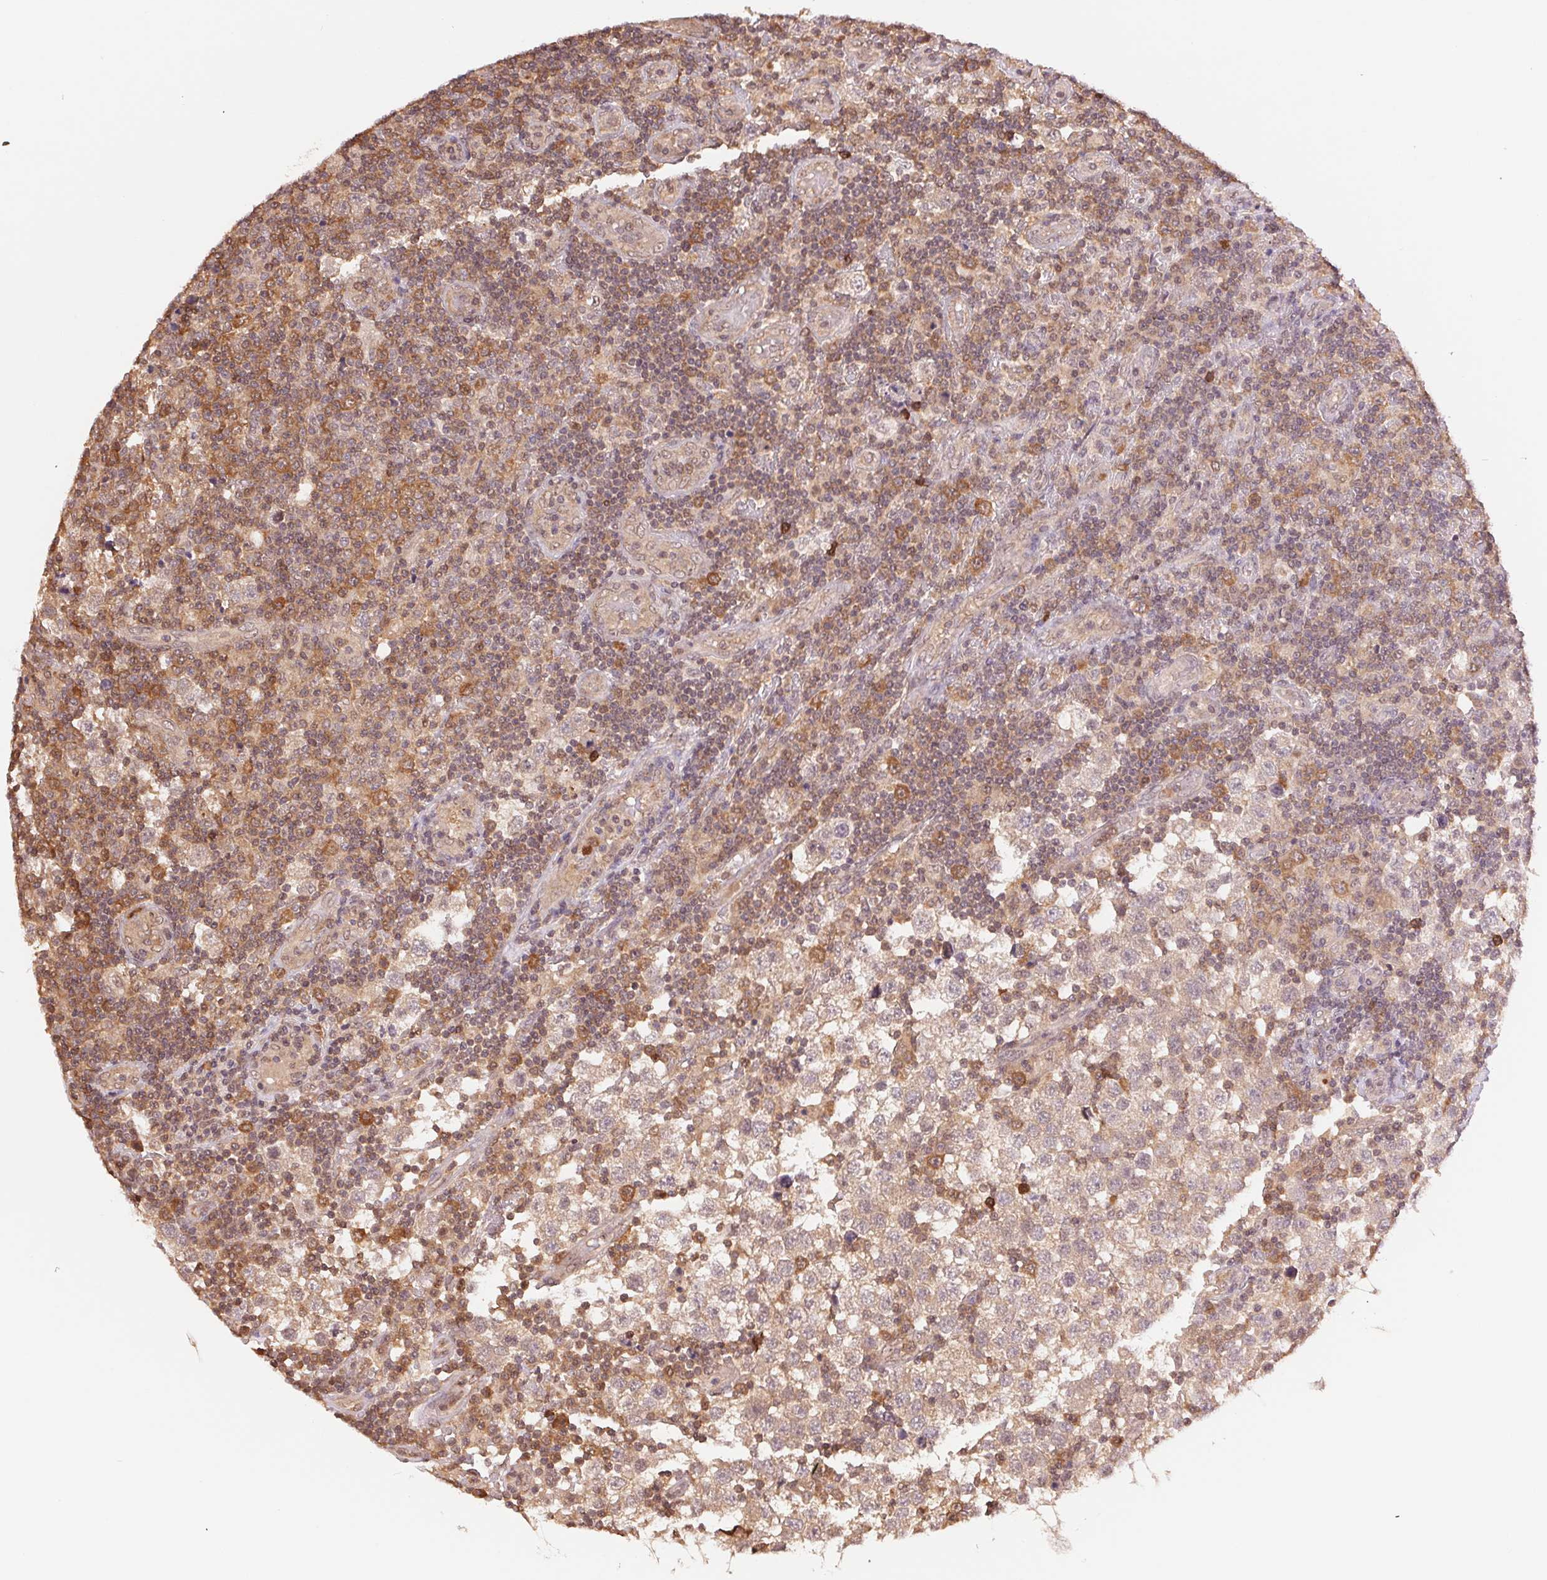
{"staining": {"intensity": "moderate", "quantity": "<25%", "location": "cytoplasmic/membranous"}, "tissue": "testis cancer", "cell_type": "Tumor cells", "image_type": "cancer", "snomed": [{"axis": "morphology", "description": "Seminoma, NOS"}, {"axis": "topography", "description": "Testis"}], "caption": "High-power microscopy captured an immunohistochemistry (IHC) micrograph of testis cancer (seminoma), revealing moderate cytoplasmic/membranous positivity in about <25% of tumor cells. Using DAB (brown) and hematoxylin (blue) stains, captured at high magnification using brightfield microscopy.", "gene": "CDC123", "patient": {"sex": "male", "age": 34}}